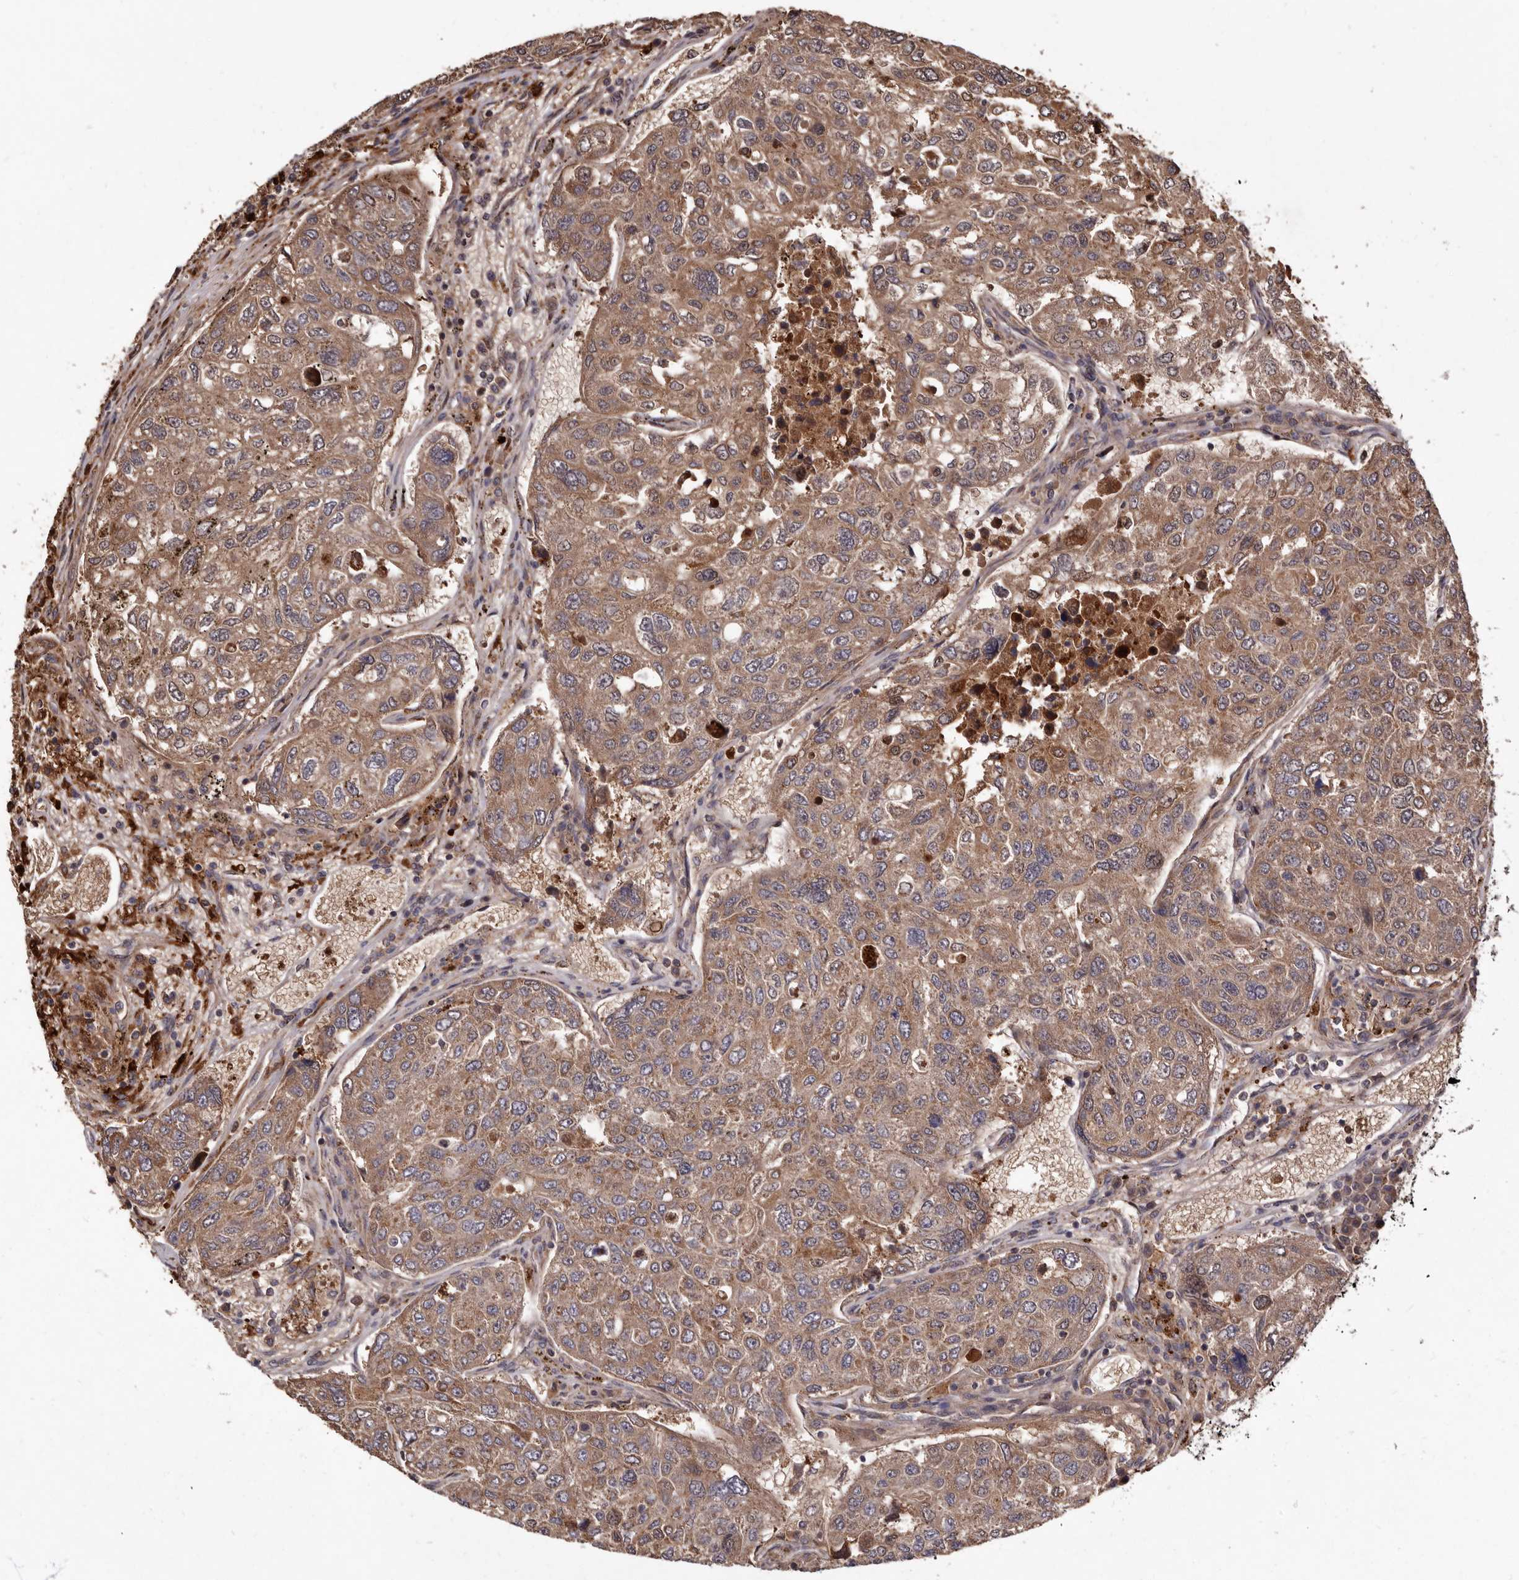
{"staining": {"intensity": "moderate", "quantity": ">75%", "location": "cytoplasmic/membranous"}, "tissue": "urothelial cancer", "cell_type": "Tumor cells", "image_type": "cancer", "snomed": [{"axis": "morphology", "description": "Urothelial carcinoma, High grade"}, {"axis": "topography", "description": "Lymph node"}, {"axis": "topography", "description": "Urinary bladder"}], "caption": "Protein analysis of urothelial cancer tissue exhibits moderate cytoplasmic/membranous expression in approximately >75% of tumor cells.", "gene": "GOT1L1", "patient": {"sex": "male", "age": 51}}